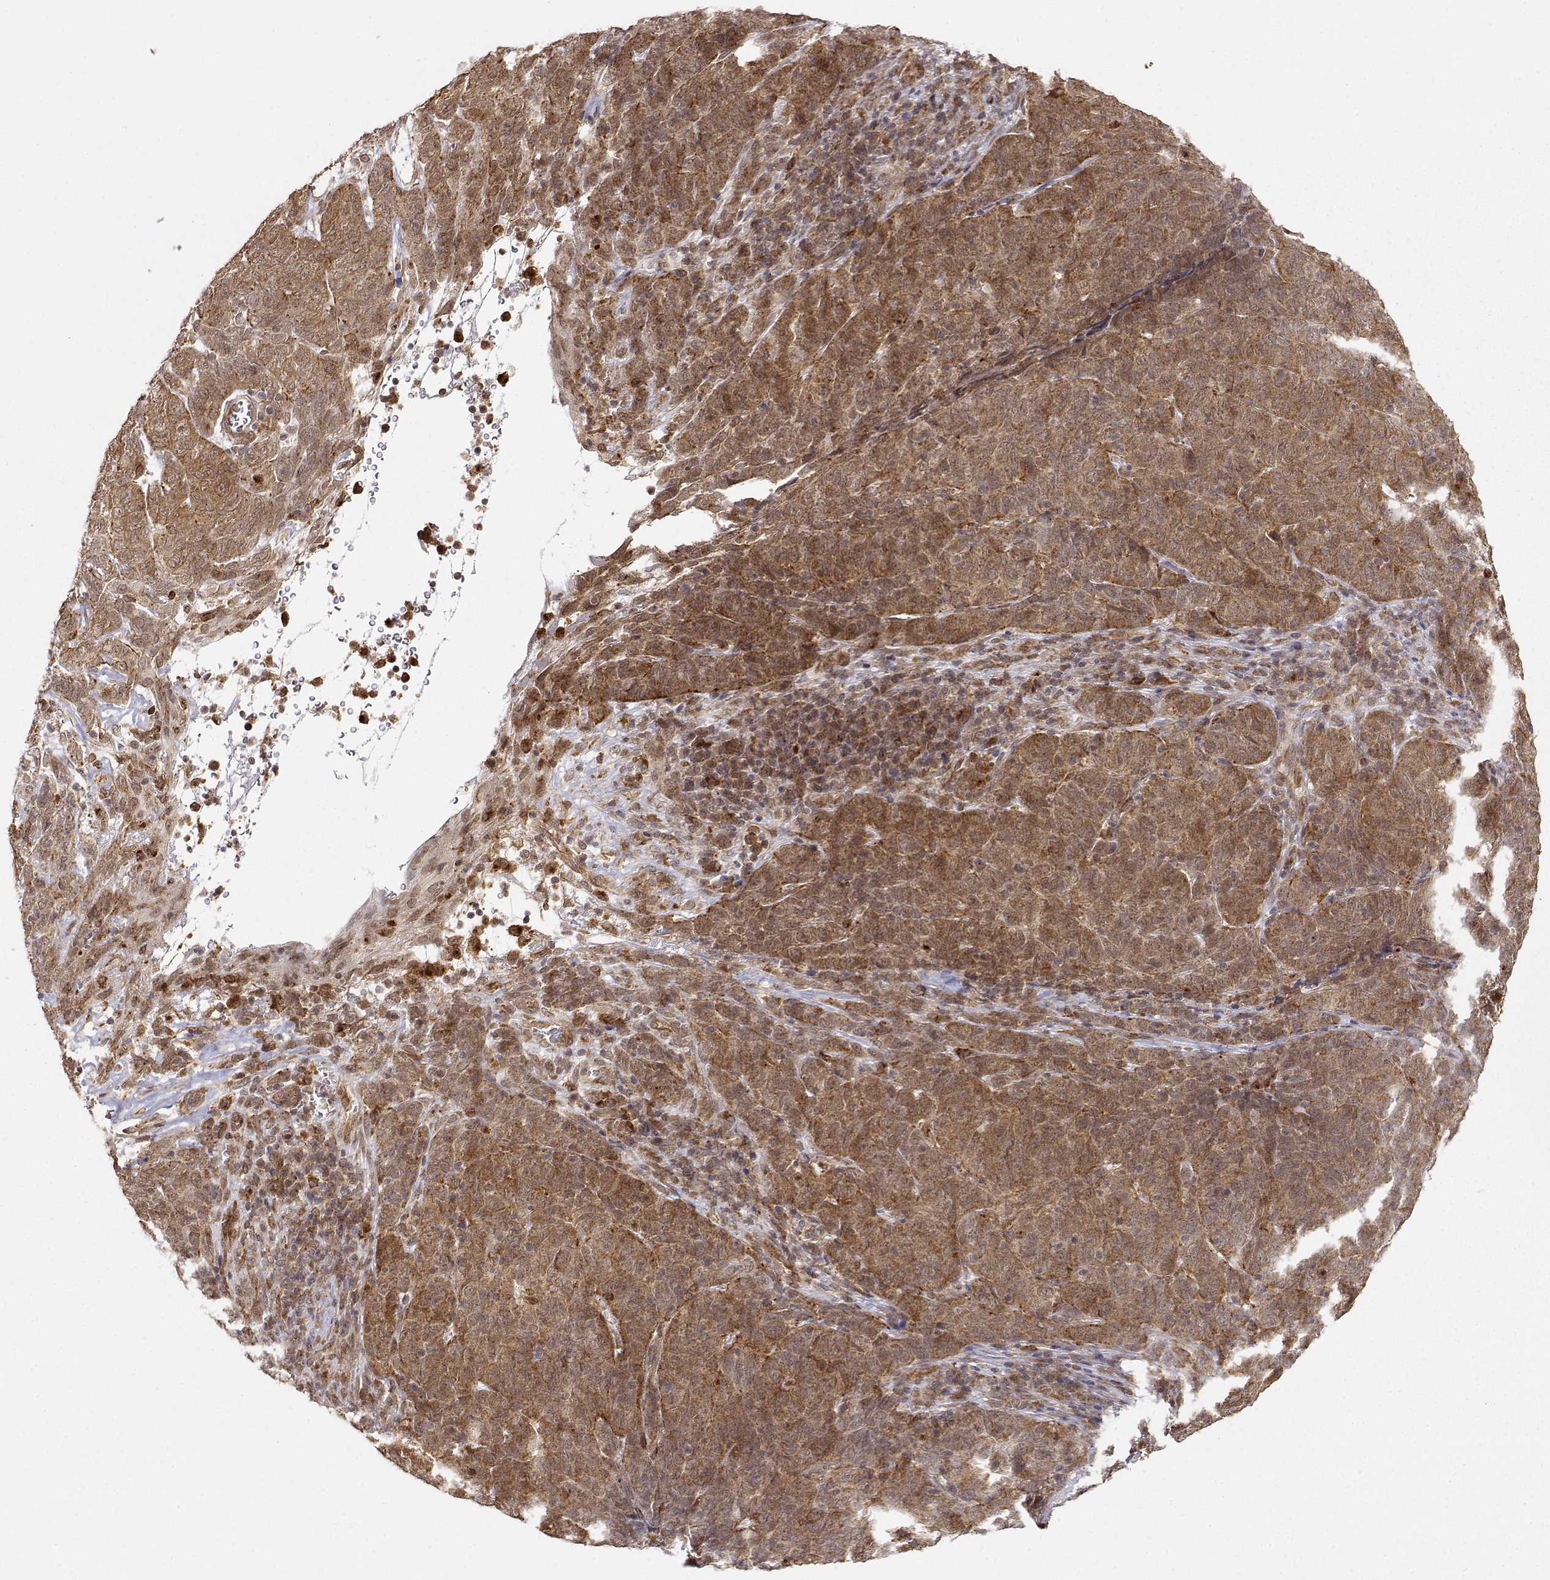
{"staining": {"intensity": "moderate", "quantity": ">75%", "location": "cytoplasmic/membranous"}, "tissue": "skin cancer", "cell_type": "Tumor cells", "image_type": "cancer", "snomed": [{"axis": "morphology", "description": "Squamous cell carcinoma, NOS"}, {"axis": "topography", "description": "Skin"}, {"axis": "topography", "description": "Anal"}], "caption": "The image exhibits staining of skin cancer, revealing moderate cytoplasmic/membranous protein positivity (brown color) within tumor cells.", "gene": "RNF13", "patient": {"sex": "female", "age": 51}}